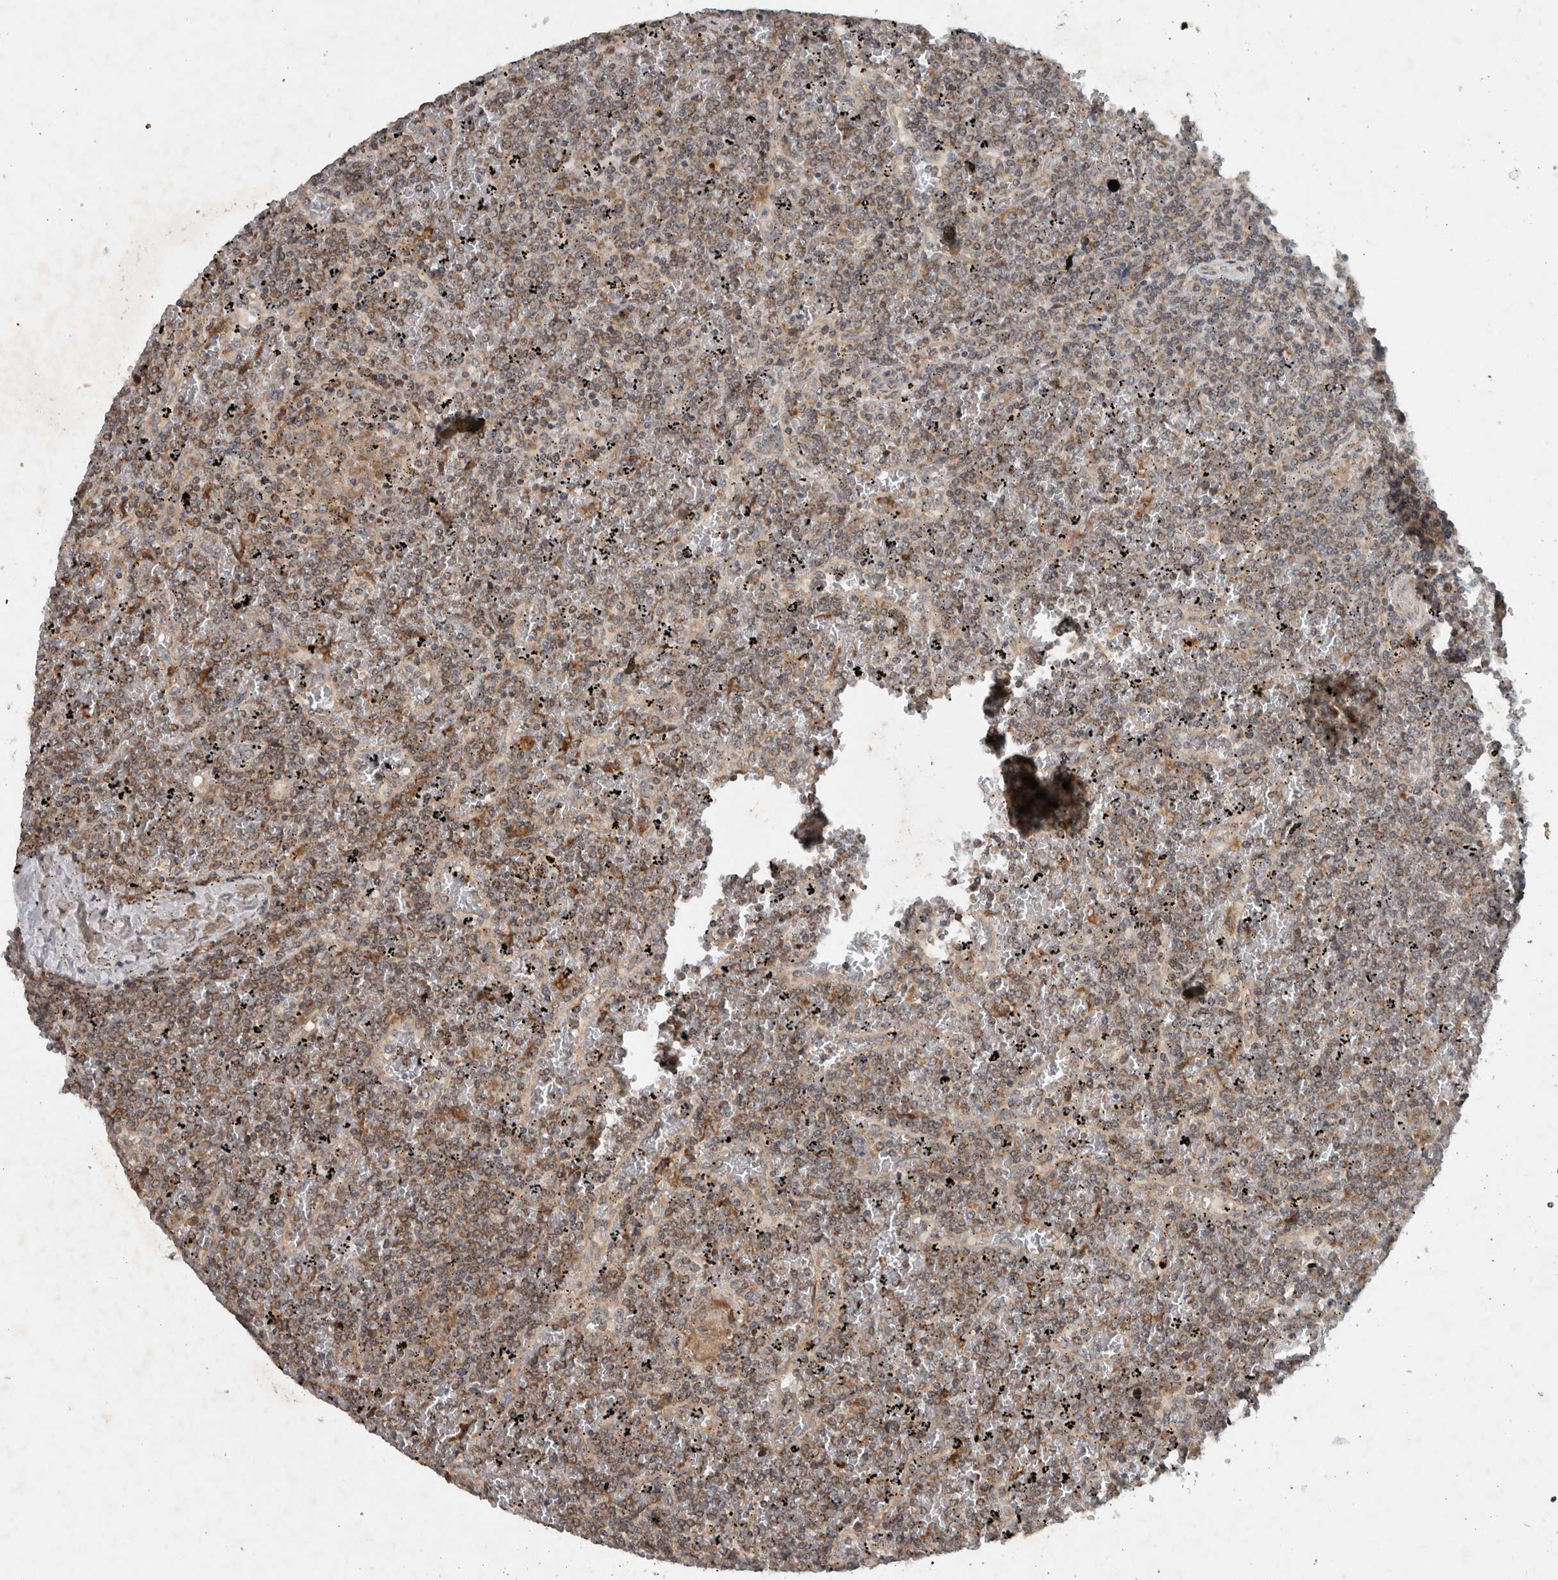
{"staining": {"intensity": "weak", "quantity": "25%-75%", "location": "cytoplasmic/membranous,nuclear"}, "tissue": "lymphoma", "cell_type": "Tumor cells", "image_type": "cancer", "snomed": [{"axis": "morphology", "description": "Malignant lymphoma, non-Hodgkin's type, Low grade"}, {"axis": "topography", "description": "Spleen"}], "caption": "IHC (DAB (3,3'-diaminobenzidine)) staining of malignant lymphoma, non-Hodgkin's type (low-grade) demonstrates weak cytoplasmic/membranous and nuclear protein expression in about 25%-75% of tumor cells.", "gene": "GPR137B", "patient": {"sex": "female", "age": 19}}